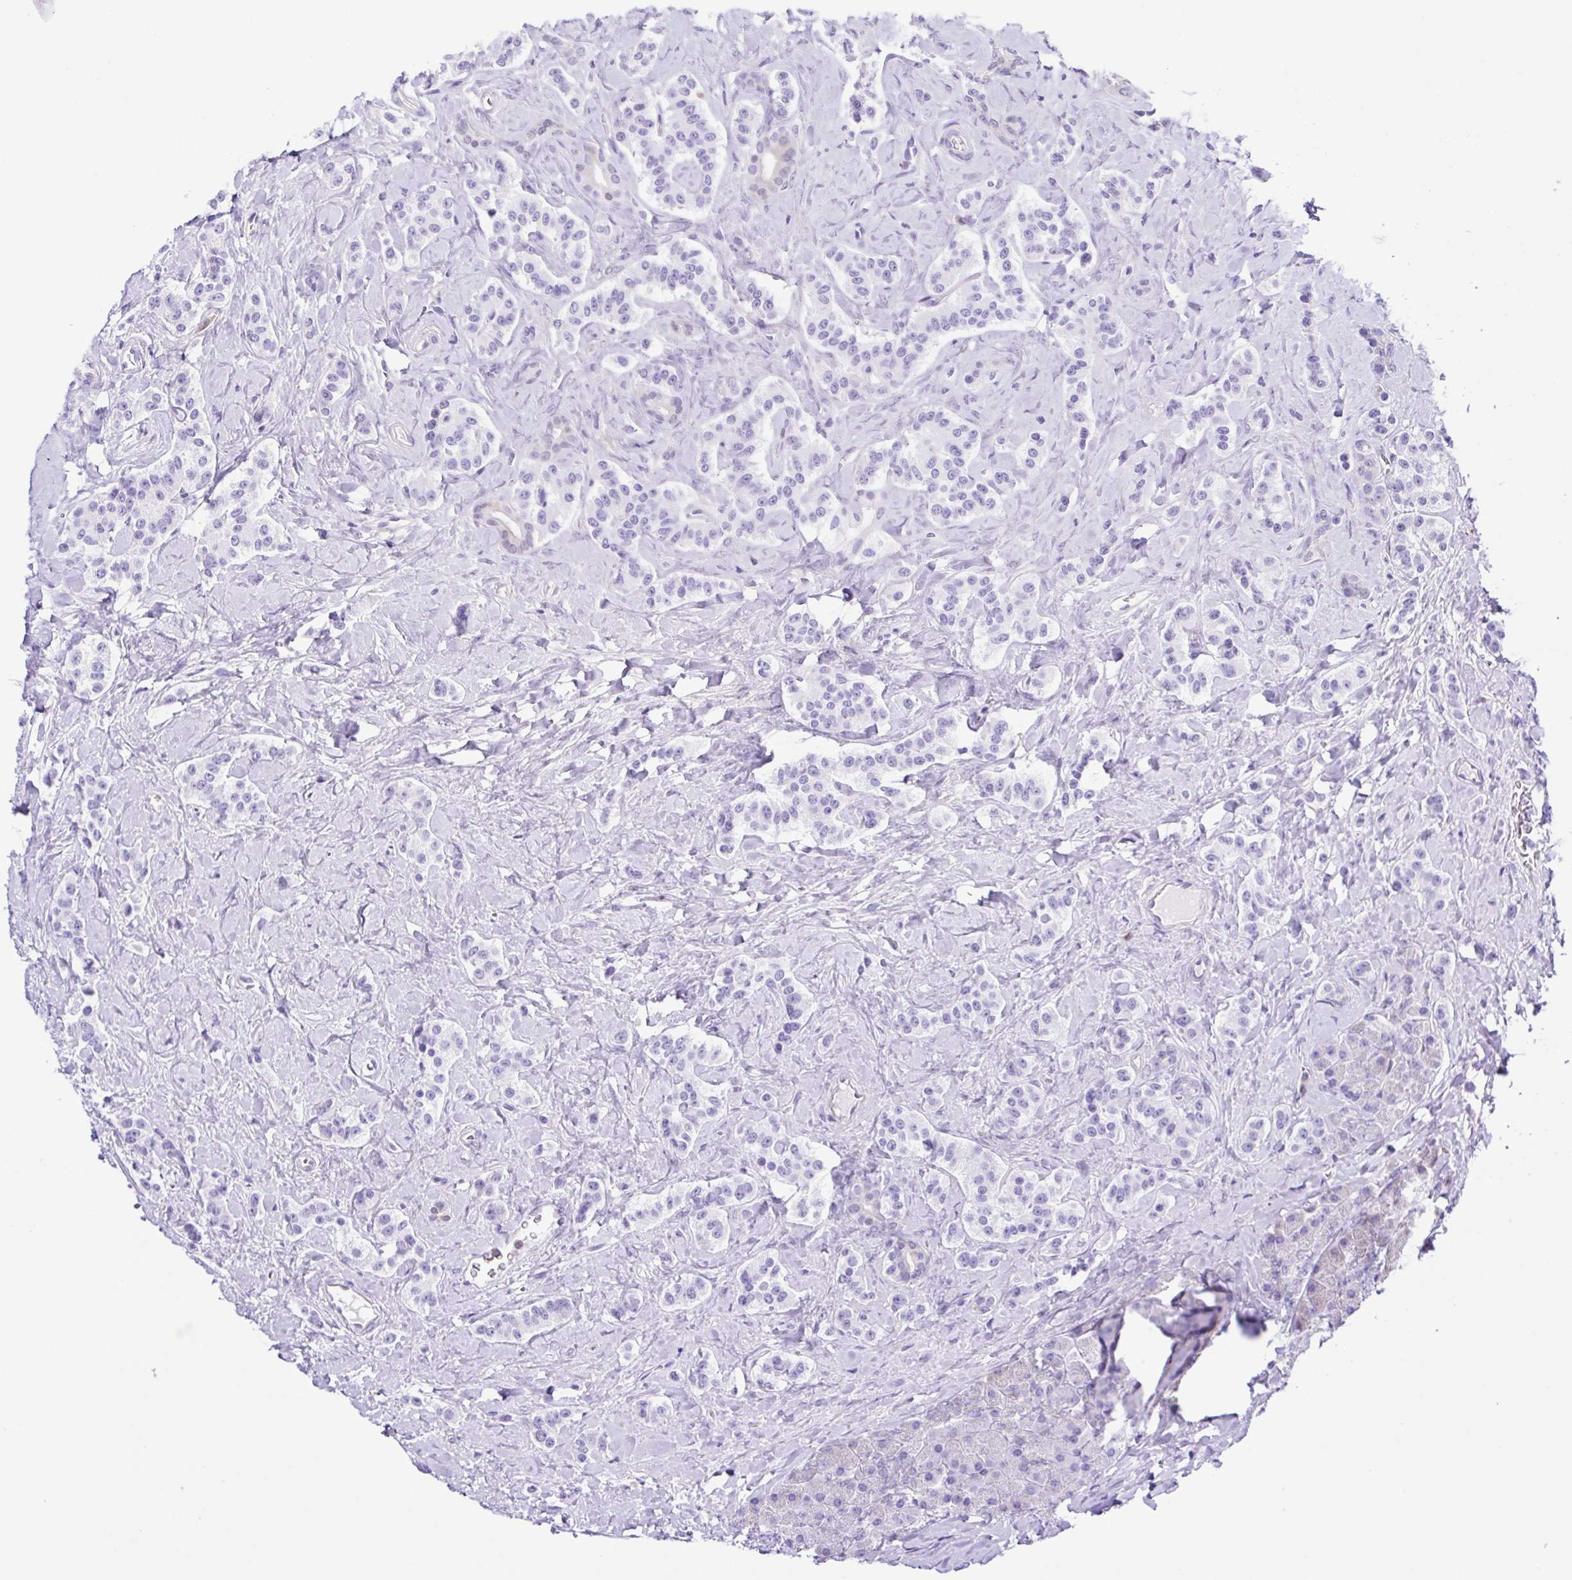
{"staining": {"intensity": "negative", "quantity": "none", "location": "none"}, "tissue": "carcinoid", "cell_type": "Tumor cells", "image_type": "cancer", "snomed": [{"axis": "morphology", "description": "Normal tissue, NOS"}, {"axis": "morphology", "description": "Carcinoid, malignant, NOS"}, {"axis": "topography", "description": "Pancreas"}], "caption": "Tumor cells show no significant expression in carcinoid.", "gene": "GPR17", "patient": {"sex": "male", "age": 36}}